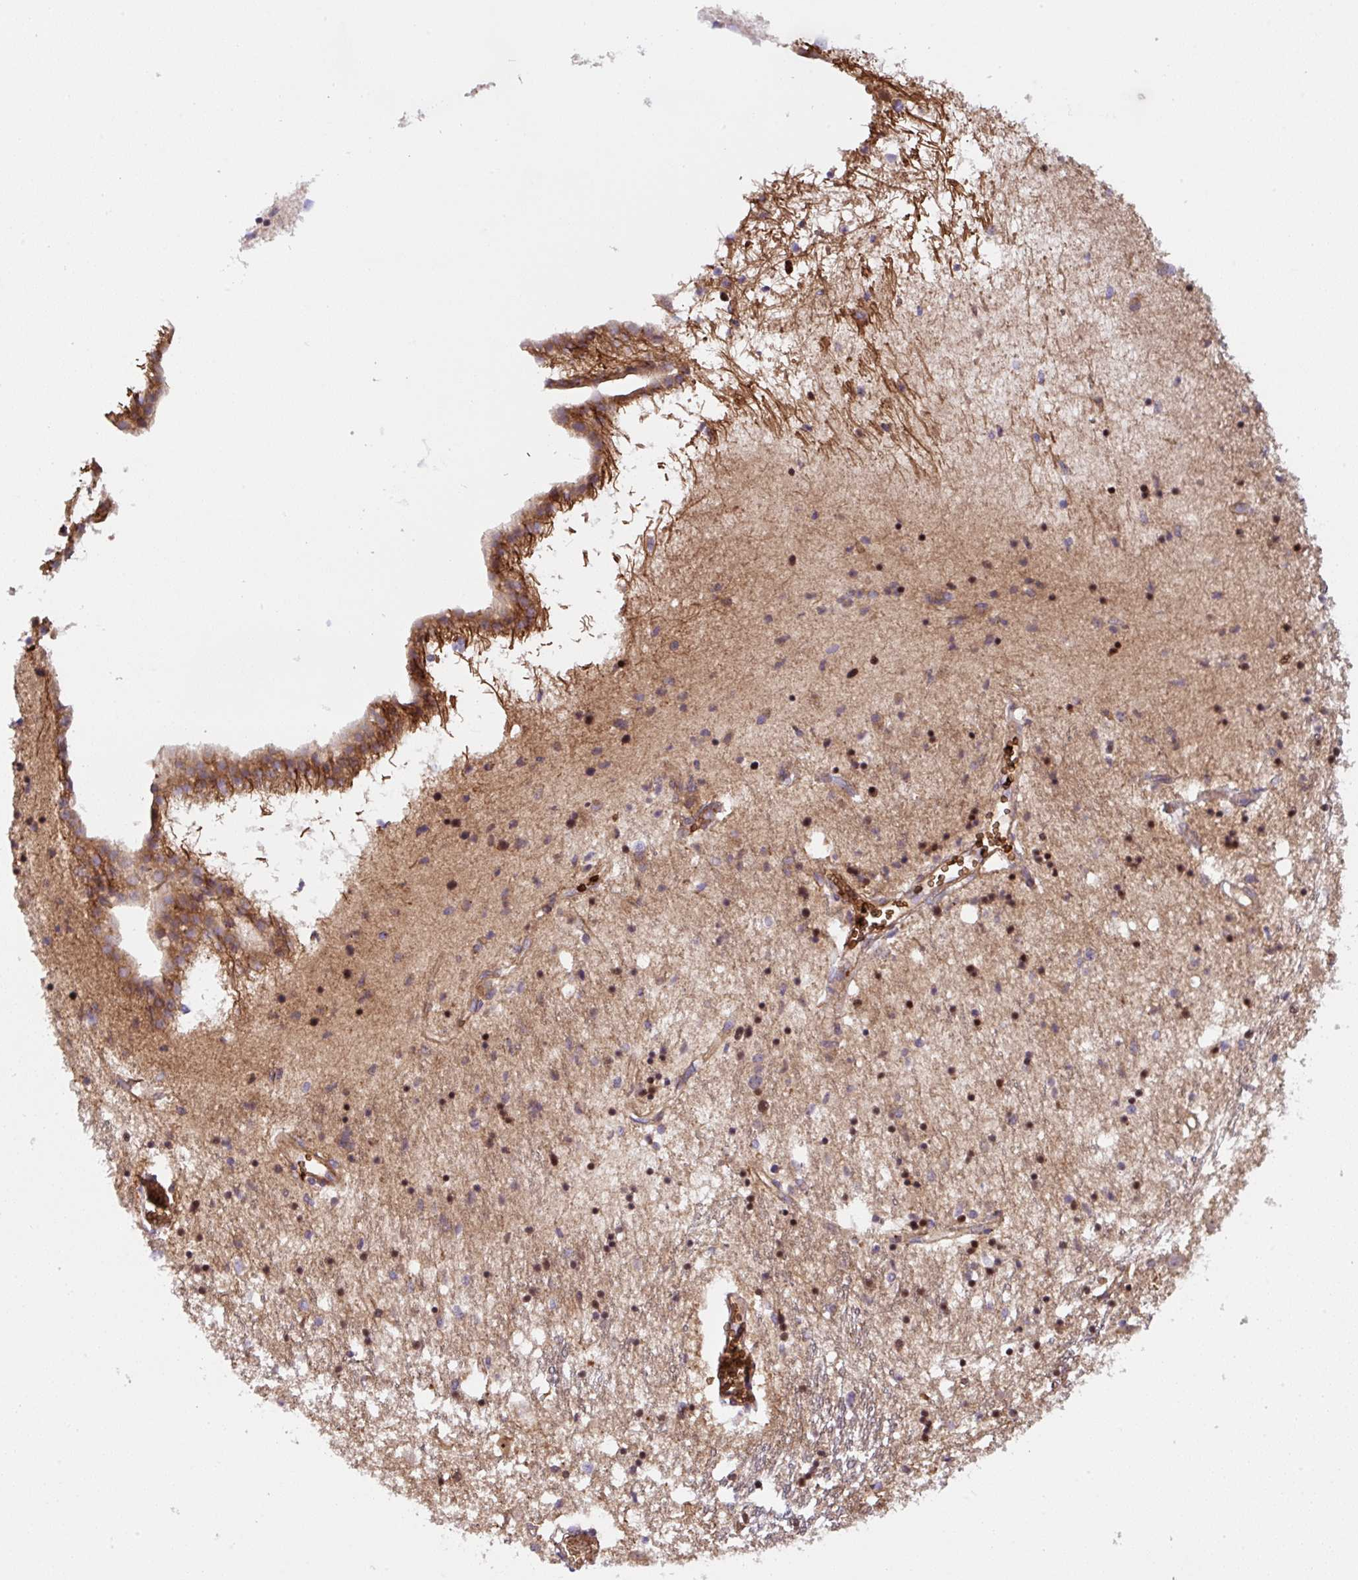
{"staining": {"intensity": "strong", "quantity": "25%-75%", "location": "cytoplasmic/membranous,nuclear"}, "tissue": "caudate", "cell_type": "Glial cells", "image_type": "normal", "snomed": [{"axis": "morphology", "description": "Normal tissue, NOS"}, {"axis": "topography", "description": "Lateral ventricle wall"}], "caption": "Strong cytoplasmic/membranous,nuclear staining for a protein is present in about 25%-75% of glial cells of normal caudate using IHC.", "gene": "APOBEC3D", "patient": {"sex": "male", "age": 70}}